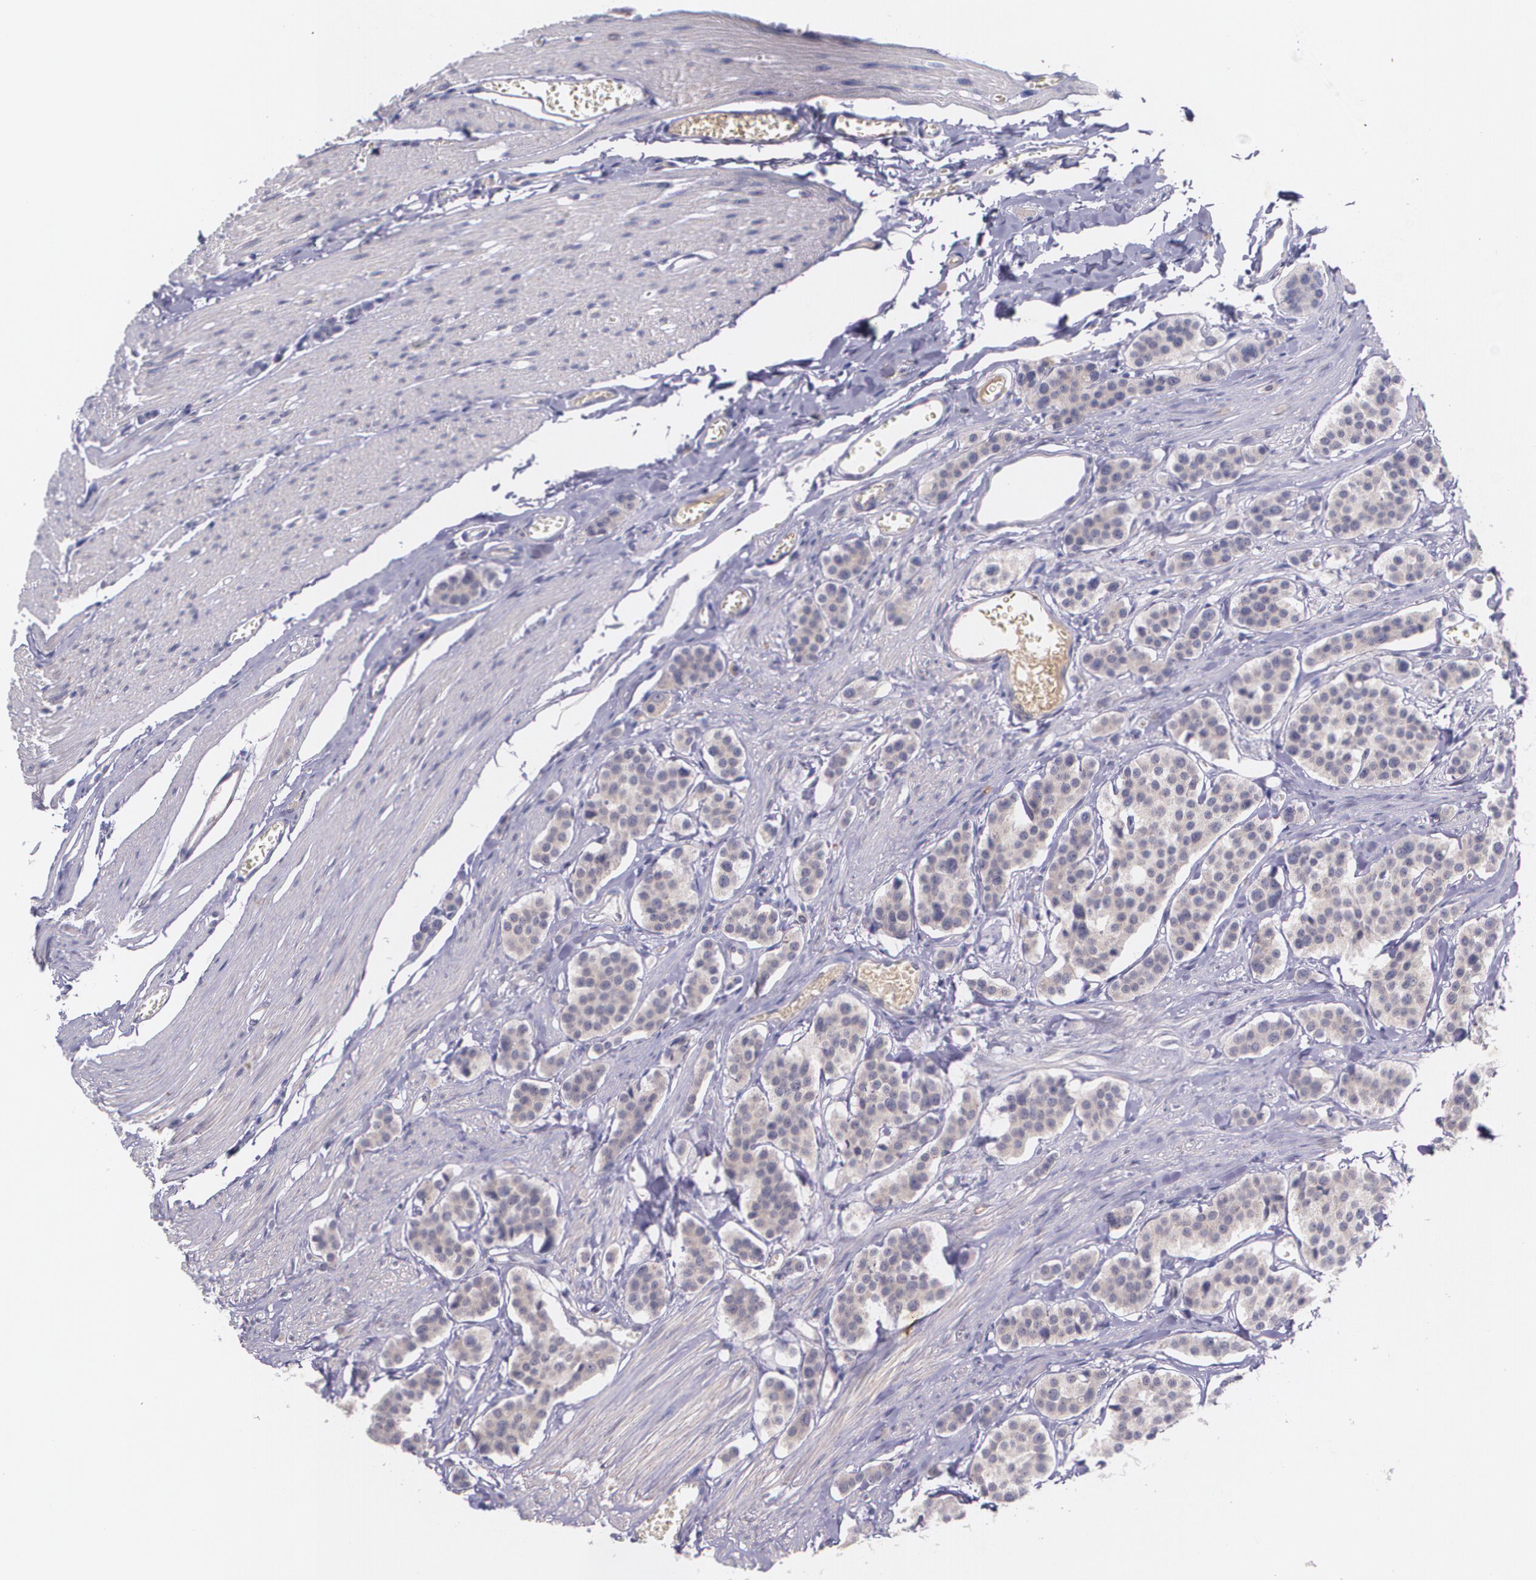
{"staining": {"intensity": "weak", "quantity": ">75%", "location": "cytoplasmic/membranous"}, "tissue": "carcinoid", "cell_type": "Tumor cells", "image_type": "cancer", "snomed": [{"axis": "morphology", "description": "Carcinoid, malignant, NOS"}, {"axis": "topography", "description": "Small intestine"}], "caption": "Immunohistochemical staining of human malignant carcinoid exhibits low levels of weak cytoplasmic/membranous expression in approximately >75% of tumor cells.", "gene": "TM4SF1", "patient": {"sex": "male", "age": 60}}